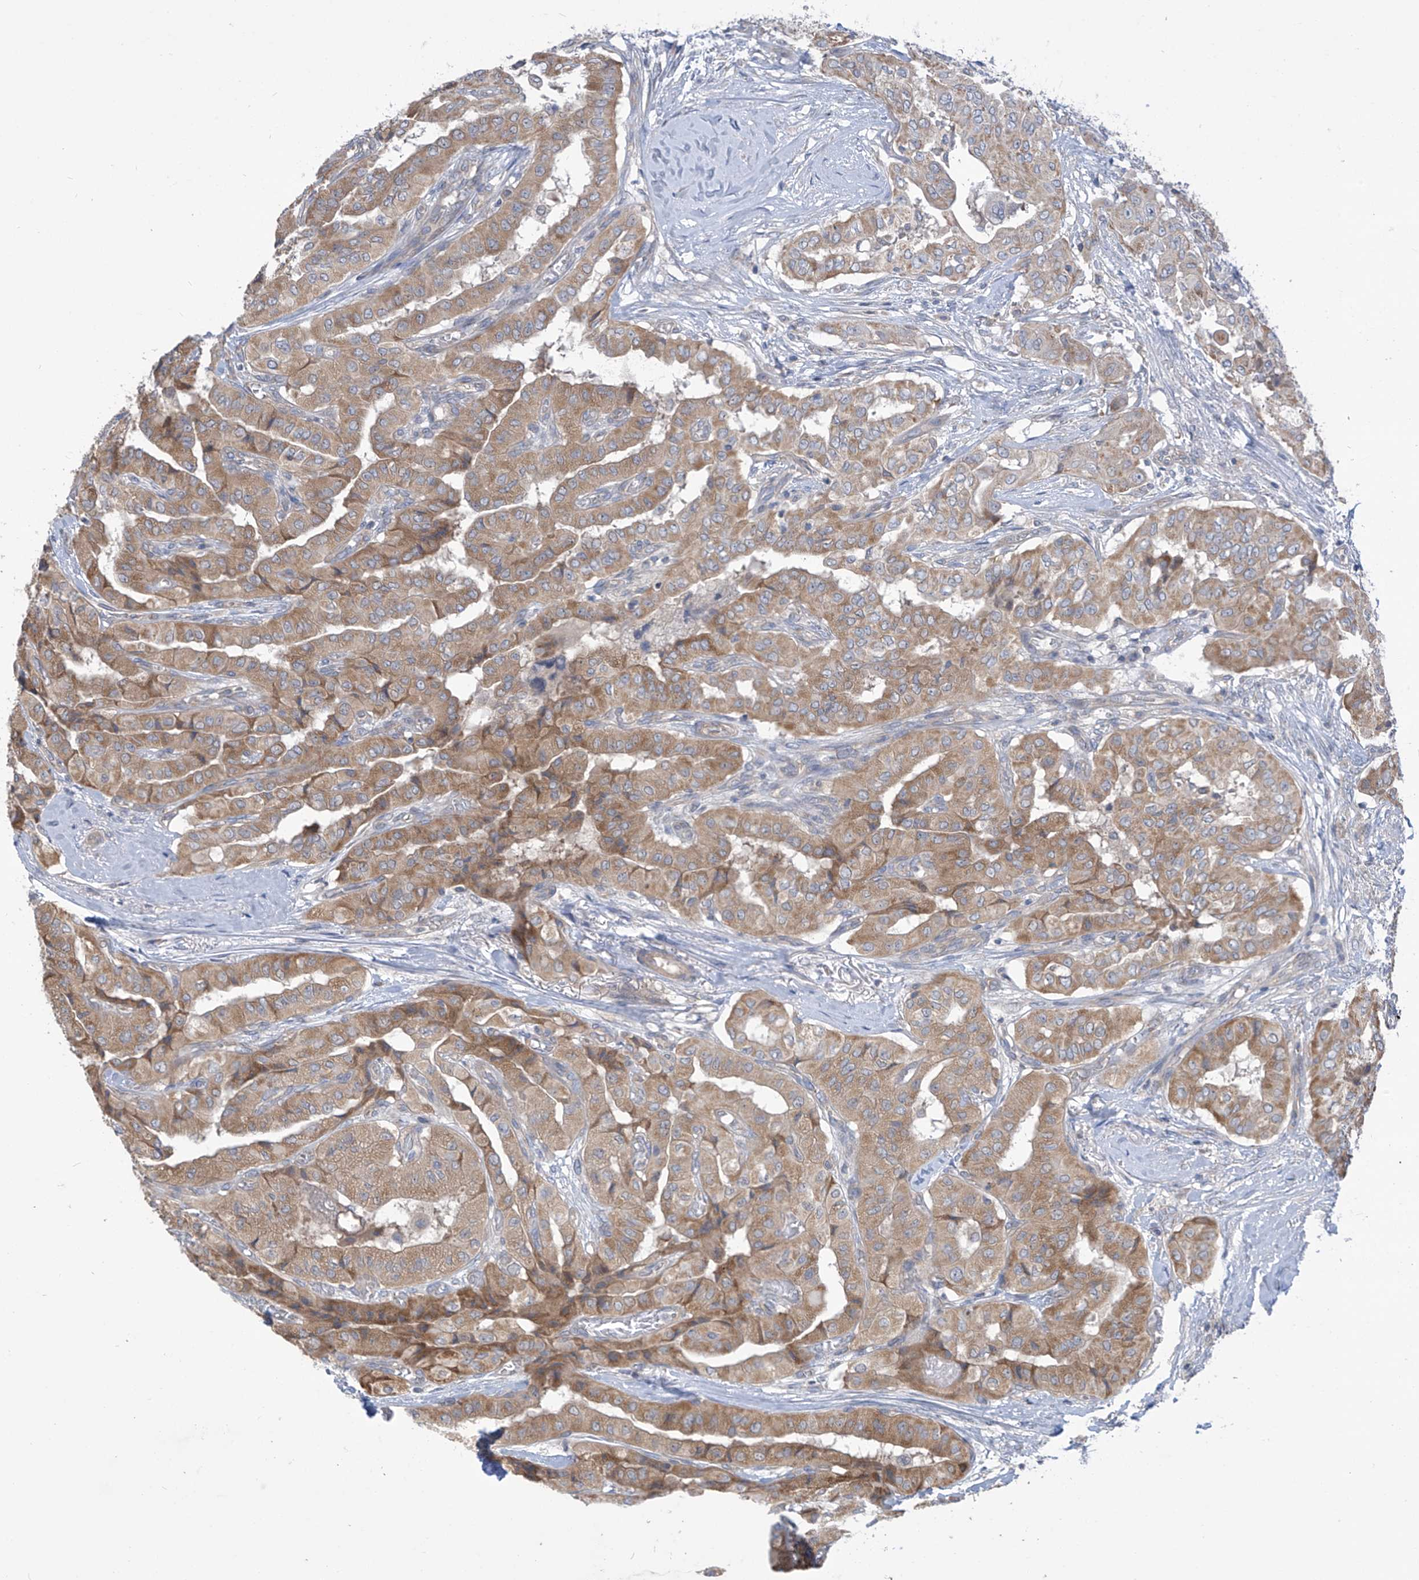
{"staining": {"intensity": "moderate", "quantity": ">75%", "location": "cytoplasmic/membranous"}, "tissue": "thyroid cancer", "cell_type": "Tumor cells", "image_type": "cancer", "snomed": [{"axis": "morphology", "description": "Papillary adenocarcinoma, NOS"}, {"axis": "topography", "description": "Thyroid gland"}], "caption": "The micrograph reveals immunohistochemical staining of papillary adenocarcinoma (thyroid). There is moderate cytoplasmic/membranous staining is seen in approximately >75% of tumor cells. (IHC, brightfield microscopy, high magnification).", "gene": "SCGB1D2", "patient": {"sex": "female", "age": 59}}